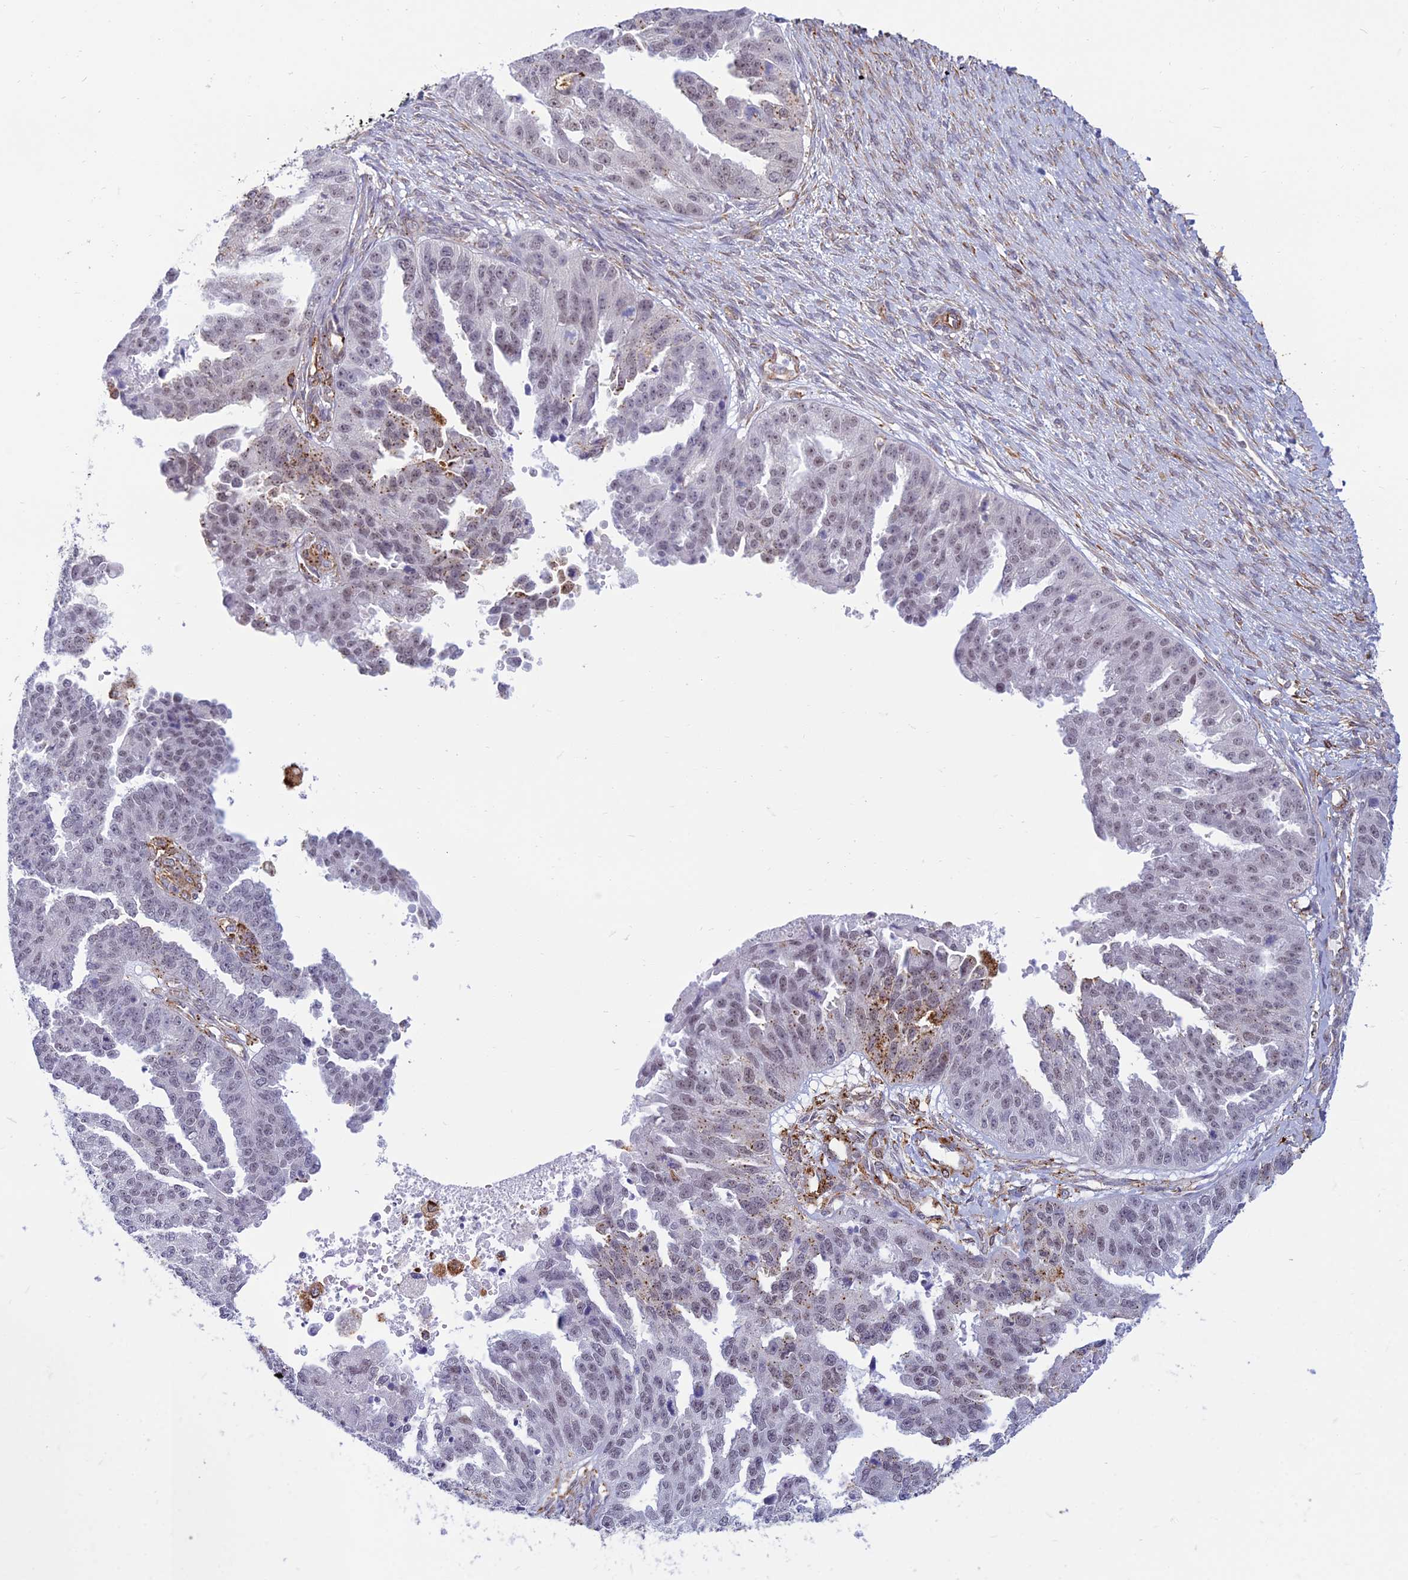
{"staining": {"intensity": "moderate", "quantity": "<25%", "location": "cytoplasmic/membranous,nuclear"}, "tissue": "ovarian cancer", "cell_type": "Tumor cells", "image_type": "cancer", "snomed": [{"axis": "morphology", "description": "Cystadenocarcinoma, serous, NOS"}, {"axis": "topography", "description": "Ovary"}], "caption": "Ovarian serous cystadenocarcinoma tissue demonstrates moderate cytoplasmic/membranous and nuclear positivity in approximately <25% of tumor cells", "gene": "SAPCD2", "patient": {"sex": "female", "age": 58}}